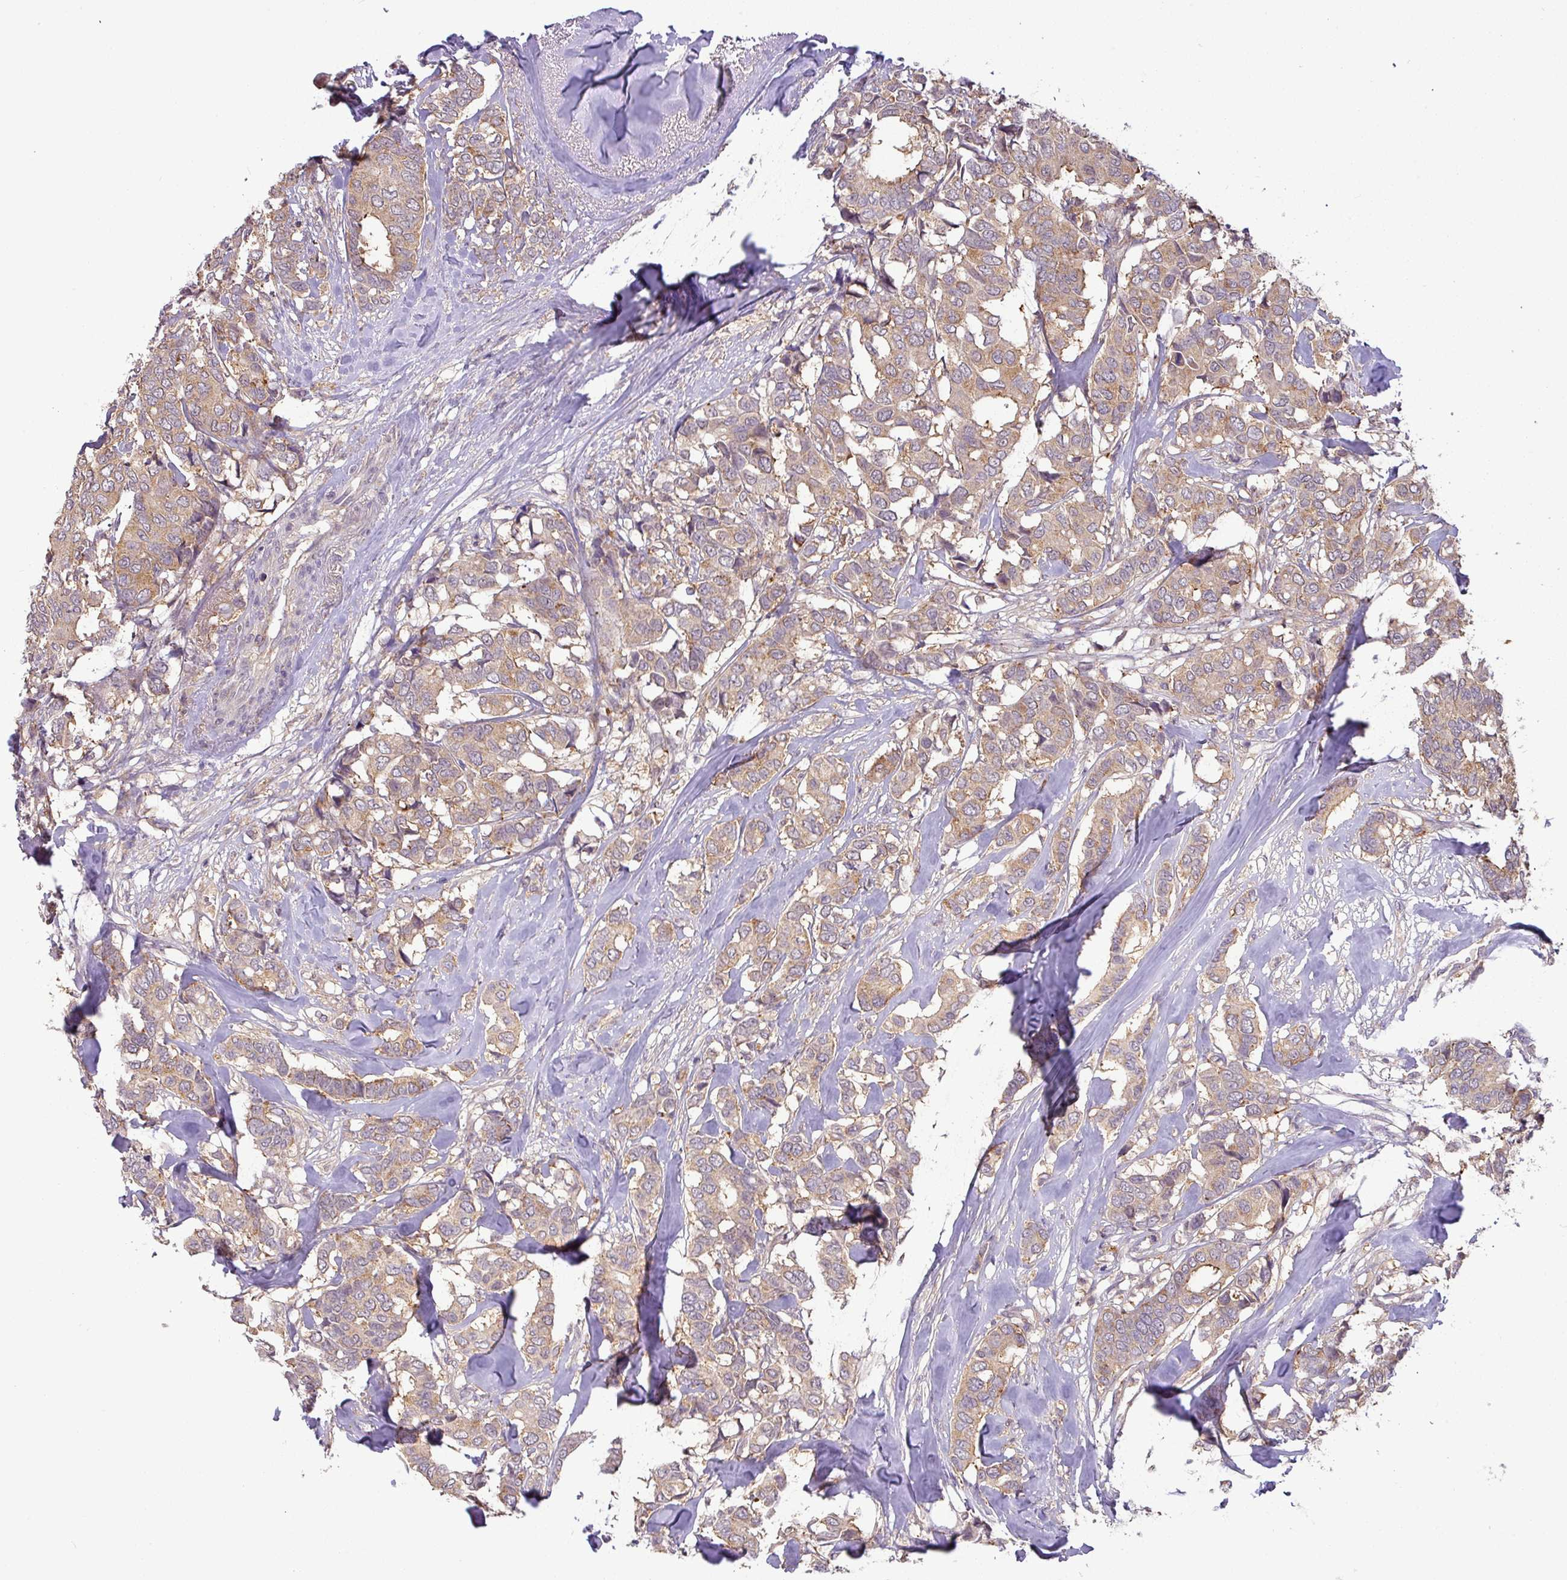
{"staining": {"intensity": "weak", "quantity": ">75%", "location": "cytoplasmic/membranous"}, "tissue": "breast cancer", "cell_type": "Tumor cells", "image_type": "cancer", "snomed": [{"axis": "morphology", "description": "Duct carcinoma"}, {"axis": "topography", "description": "Breast"}], "caption": "The micrograph displays staining of breast invasive ductal carcinoma, revealing weak cytoplasmic/membranous protein expression (brown color) within tumor cells.", "gene": "GALNT12", "patient": {"sex": "female", "age": 87}}